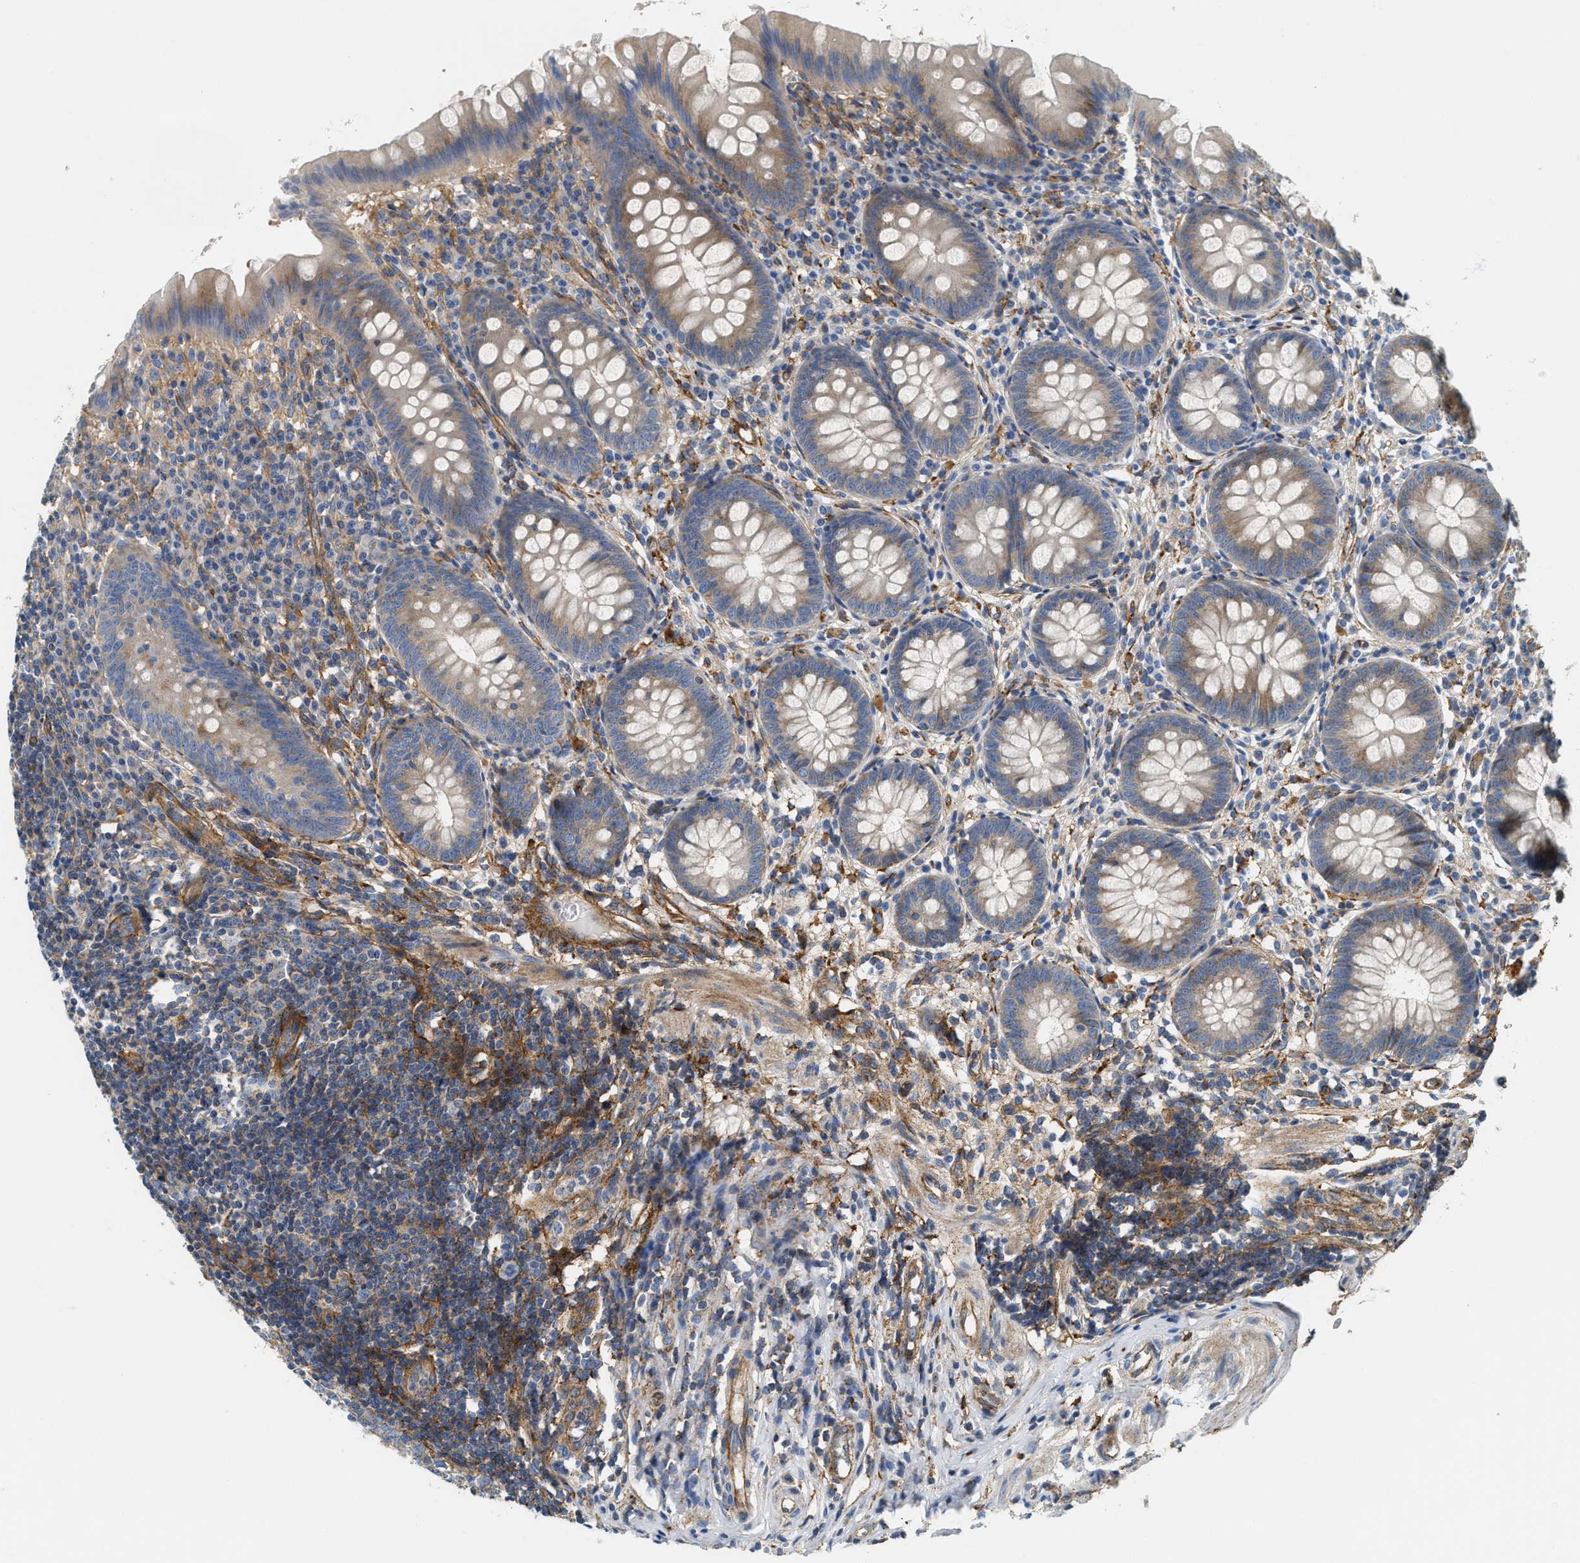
{"staining": {"intensity": "moderate", "quantity": "25%-75%", "location": "cytoplasmic/membranous"}, "tissue": "appendix", "cell_type": "Glandular cells", "image_type": "normal", "snomed": [{"axis": "morphology", "description": "Normal tissue, NOS"}, {"axis": "topography", "description": "Appendix"}], "caption": "Protein staining displays moderate cytoplasmic/membranous expression in about 25%-75% of glandular cells in benign appendix. (Brightfield microscopy of DAB IHC at high magnification).", "gene": "NSUN7", "patient": {"sex": "male", "age": 56}}